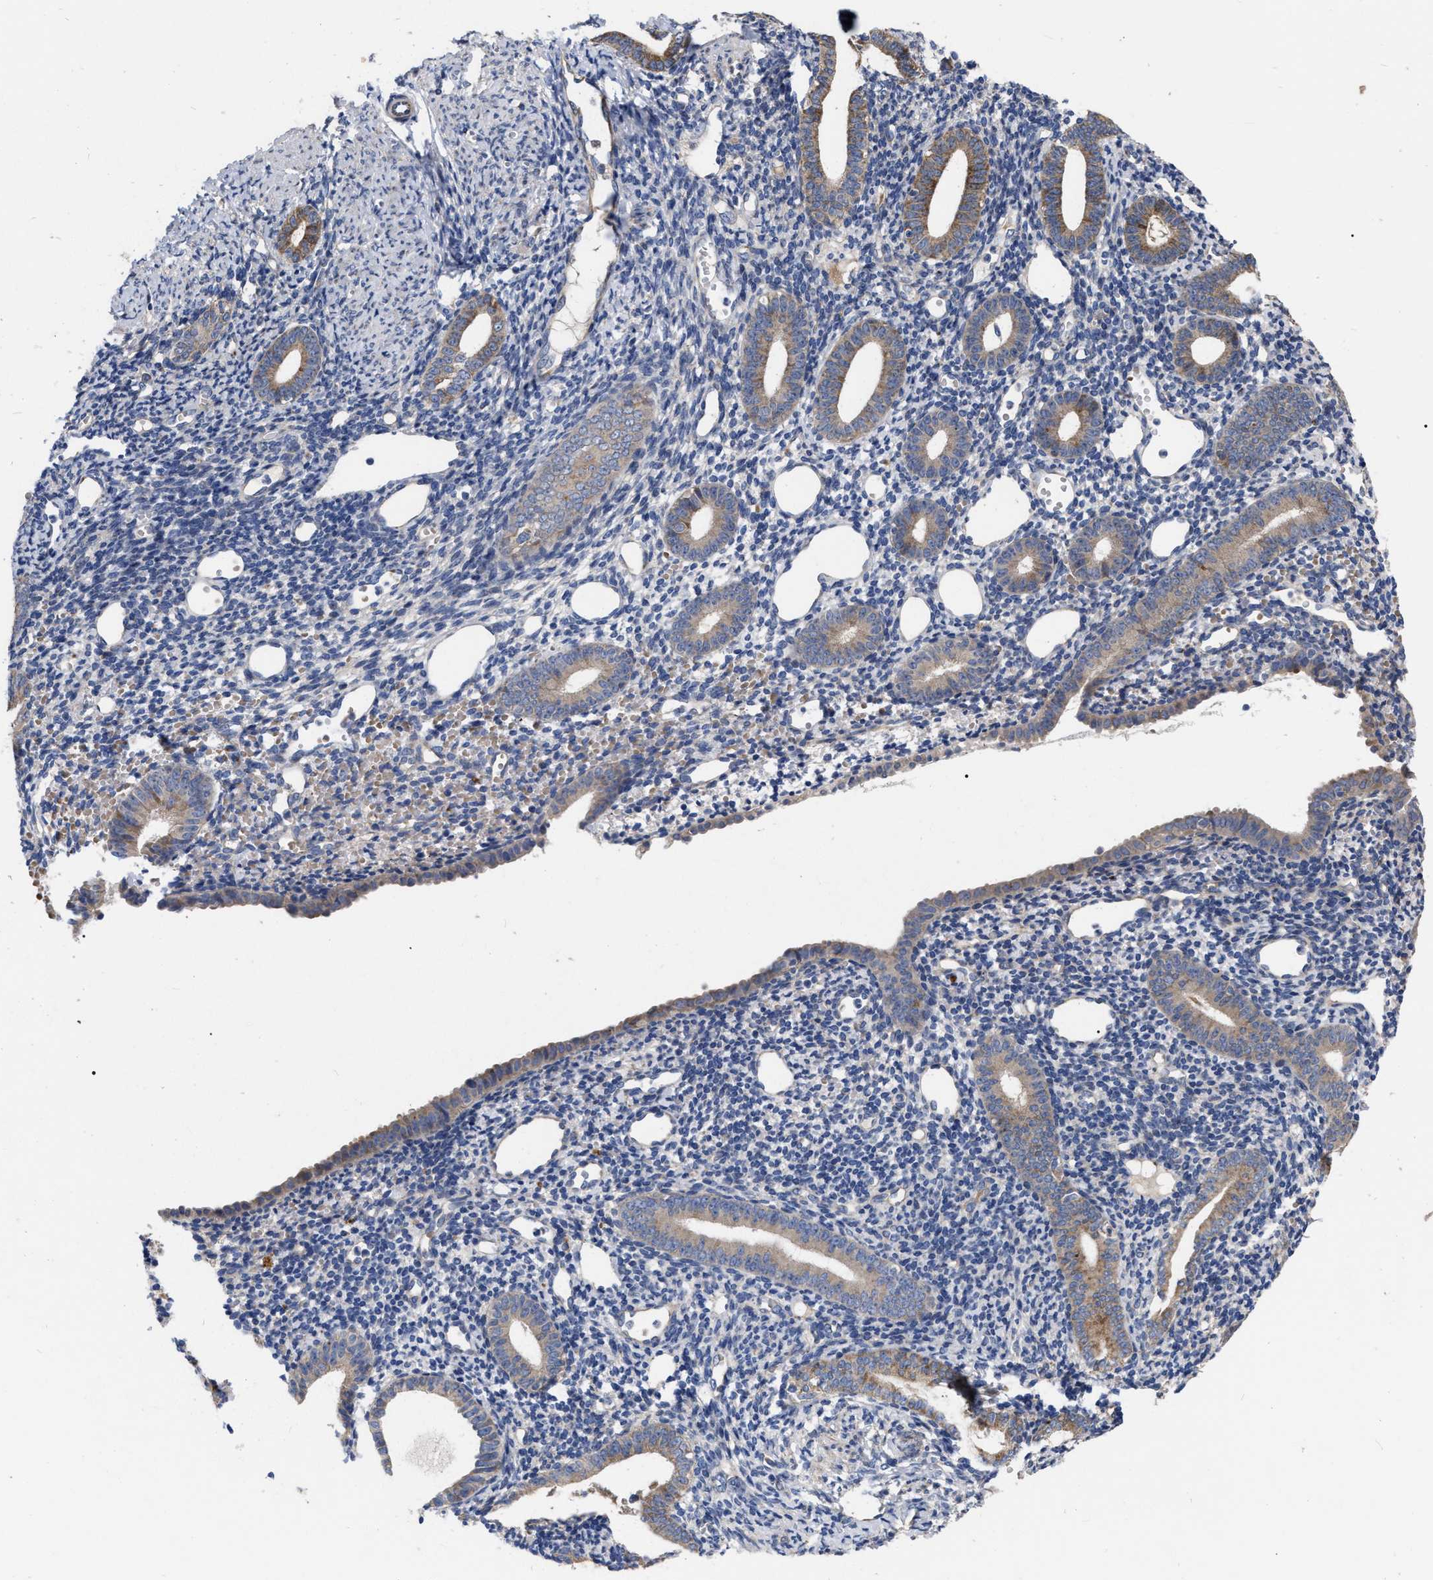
{"staining": {"intensity": "weak", "quantity": "<25%", "location": "cytoplasmic/membranous"}, "tissue": "endometrium", "cell_type": "Cells in endometrial stroma", "image_type": "normal", "snomed": [{"axis": "morphology", "description": "Normal tissue, NOS"}, {"axis": "topography", "description": "Endometrium"}], "caption": "Immunohistochemical staining of unremarkable endometrium shows no significant positivity in cells in endometrial stroma. (DAB IHC visualized using brightfield microscopy, high magnification).", "gene": "MLST8", "patient": {"sex": "female", "age": 50}}